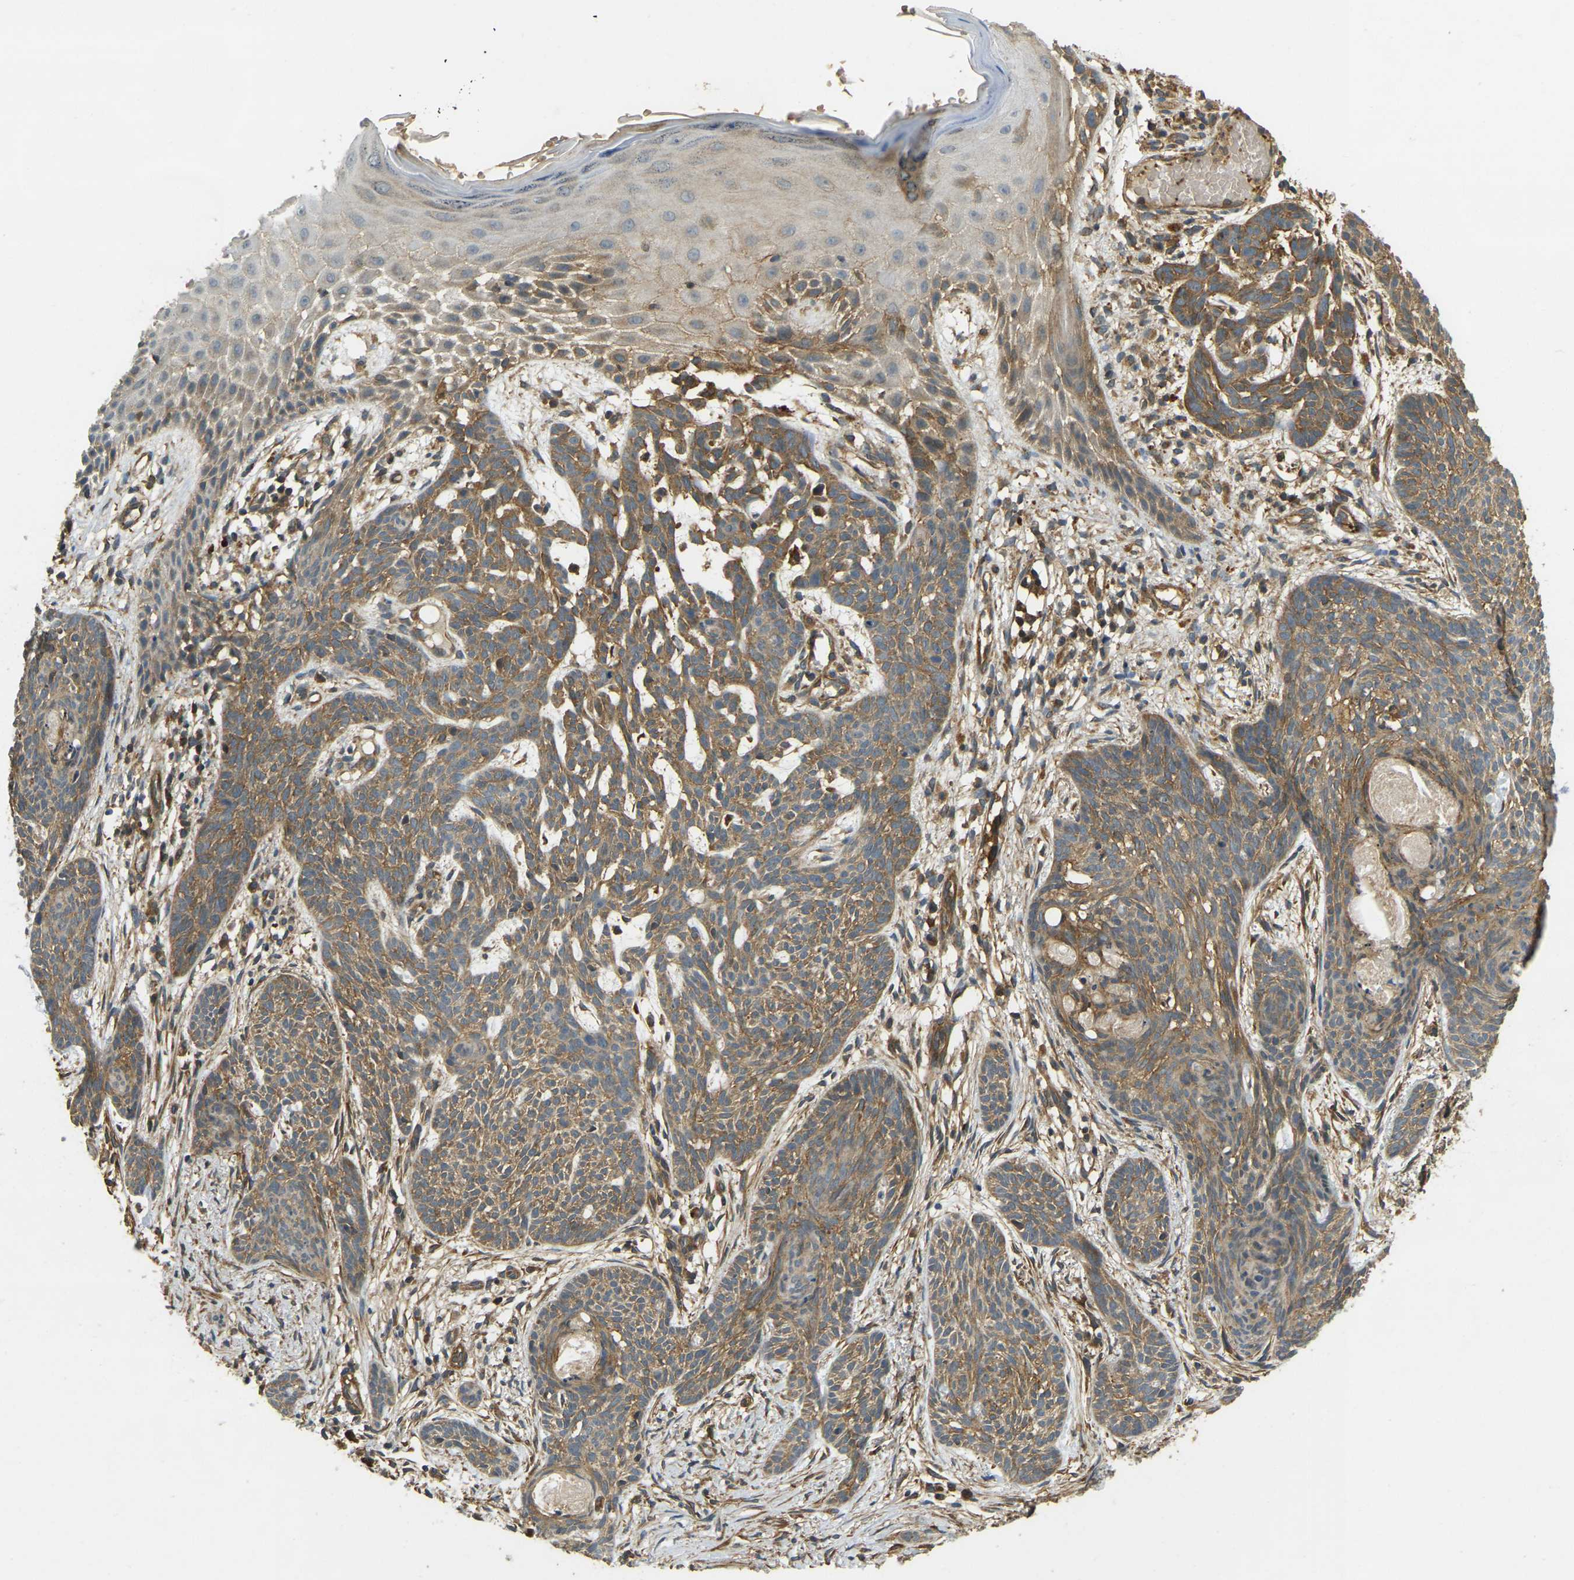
{"staining": {"intensity": "moderate", "quantity": ">75%", "location": "cytoplasmic/membranous"}, "tissue": "skin cancer", "cell_type": "Tumor cells", "image_type": "cancer", "snomed": [{"axis": "morphology", "description": "Basal cell carcinoma"}, {"axis": "topography", "description": "Skin"}], "caption": "Skin basal cell carcinoma was stained to show a protein in brown. There is medium levels of moderate cytoplasmic/membranous positivity in approximately >75% of tumor cells. (IHC, brightfield microscopy, high magnification).", "gene": "ERGIC1", "patient": {"sex": "female", "age": 59}}